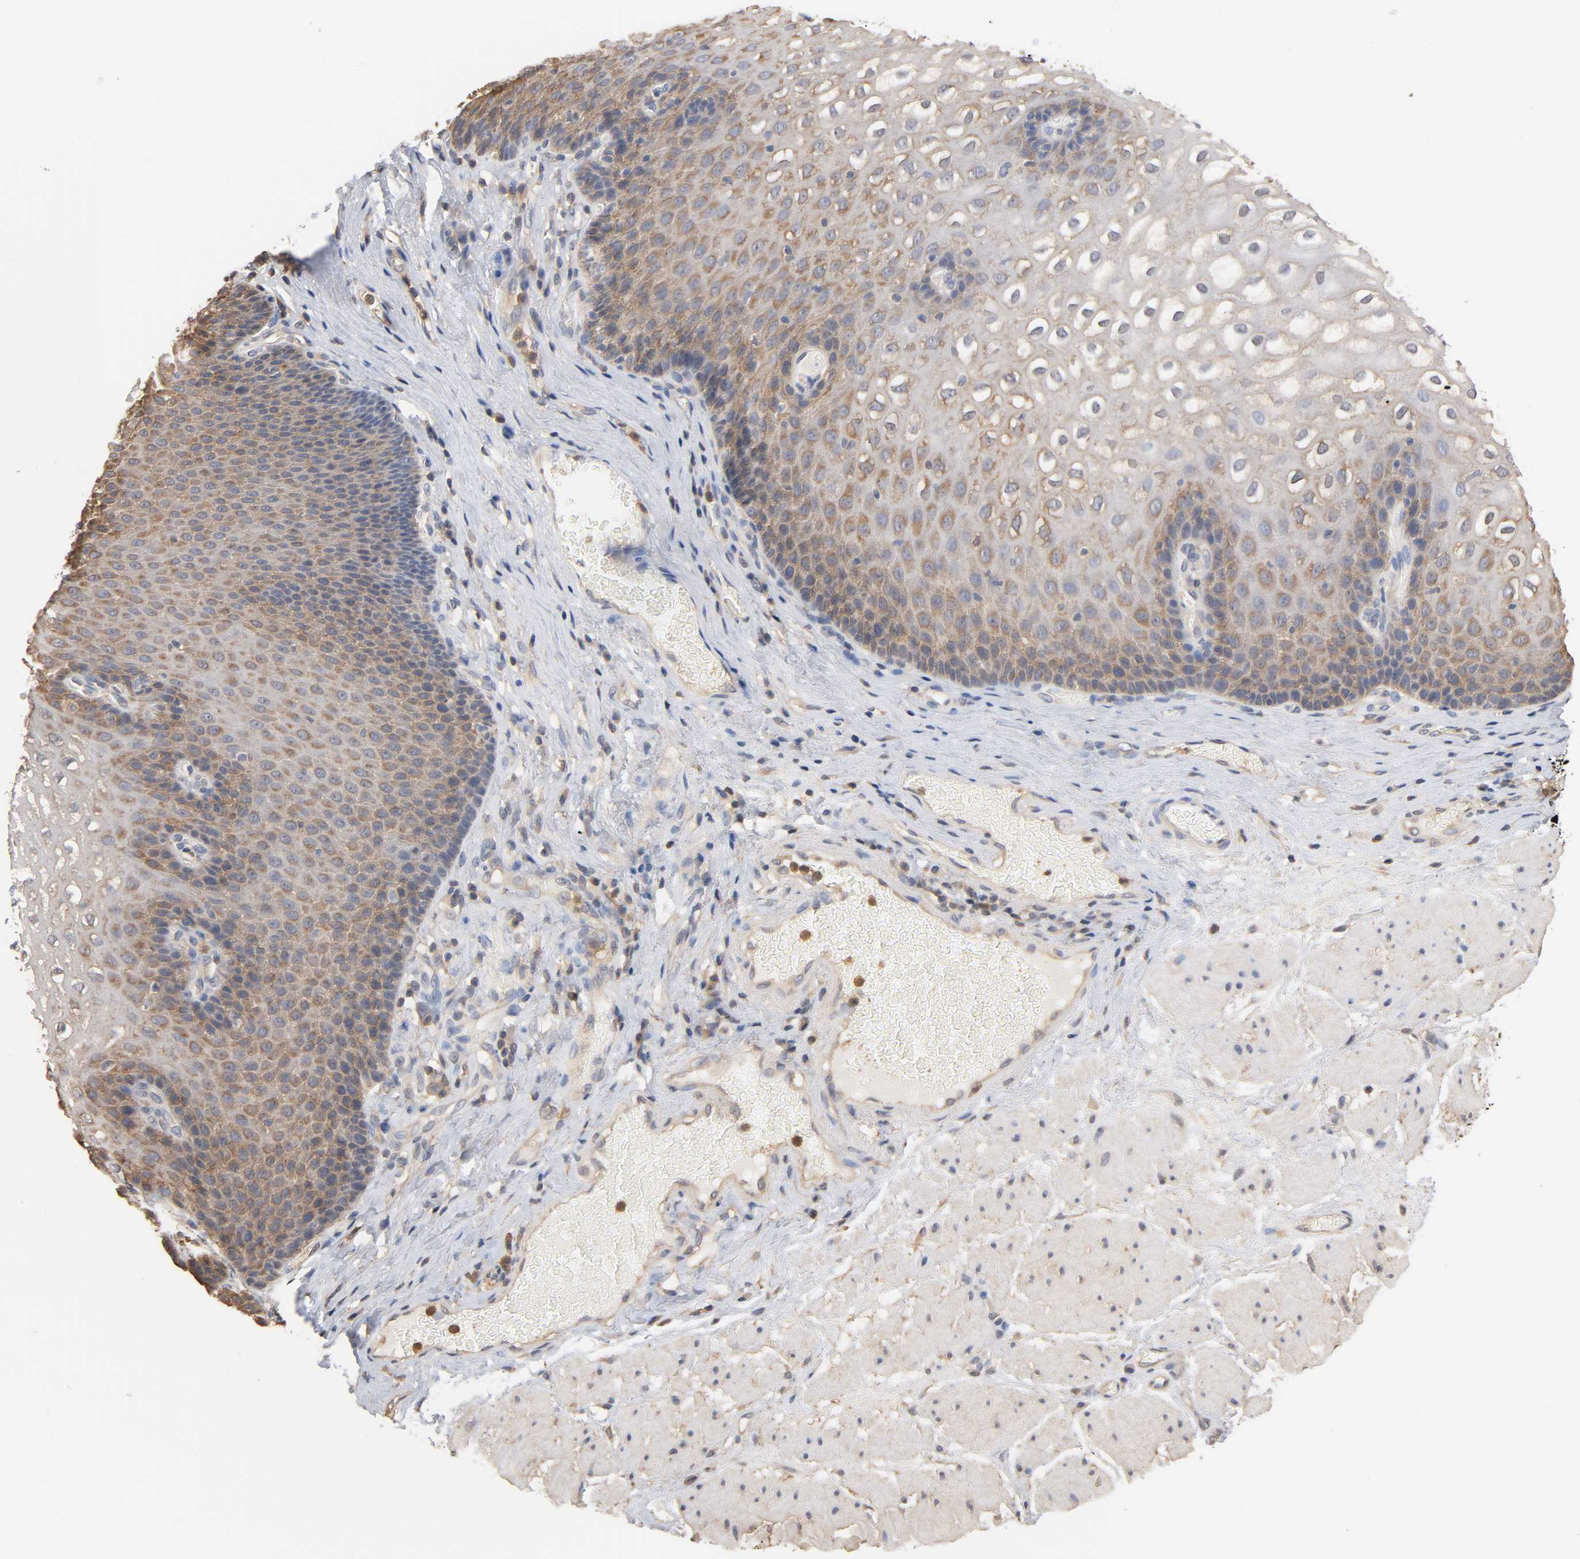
{"staining": {"intensity": "moderate", "quantity": ">75%", "location": "cytoplasmic/membranous"}, "tissue": "esophagus", "cell_type": "Squamous epithelial cells", "image_type": "normal", "snomed": [{"axis": "morphology", "description": "Normal tissue, NOS"}, {"axis": "topography", "description": "Esophagus"}], "caption": "Esophagus was stained to show a protein in brown. There is medium levels of moderate cytoplasmic/membranous expression in approximately >75% of squamous epithelial cells. The protein of interest is shown in brown color, while the nuclei are stained blue.", "gene": "ALDOA", "patient": {"sex": "male", "age": 48}}